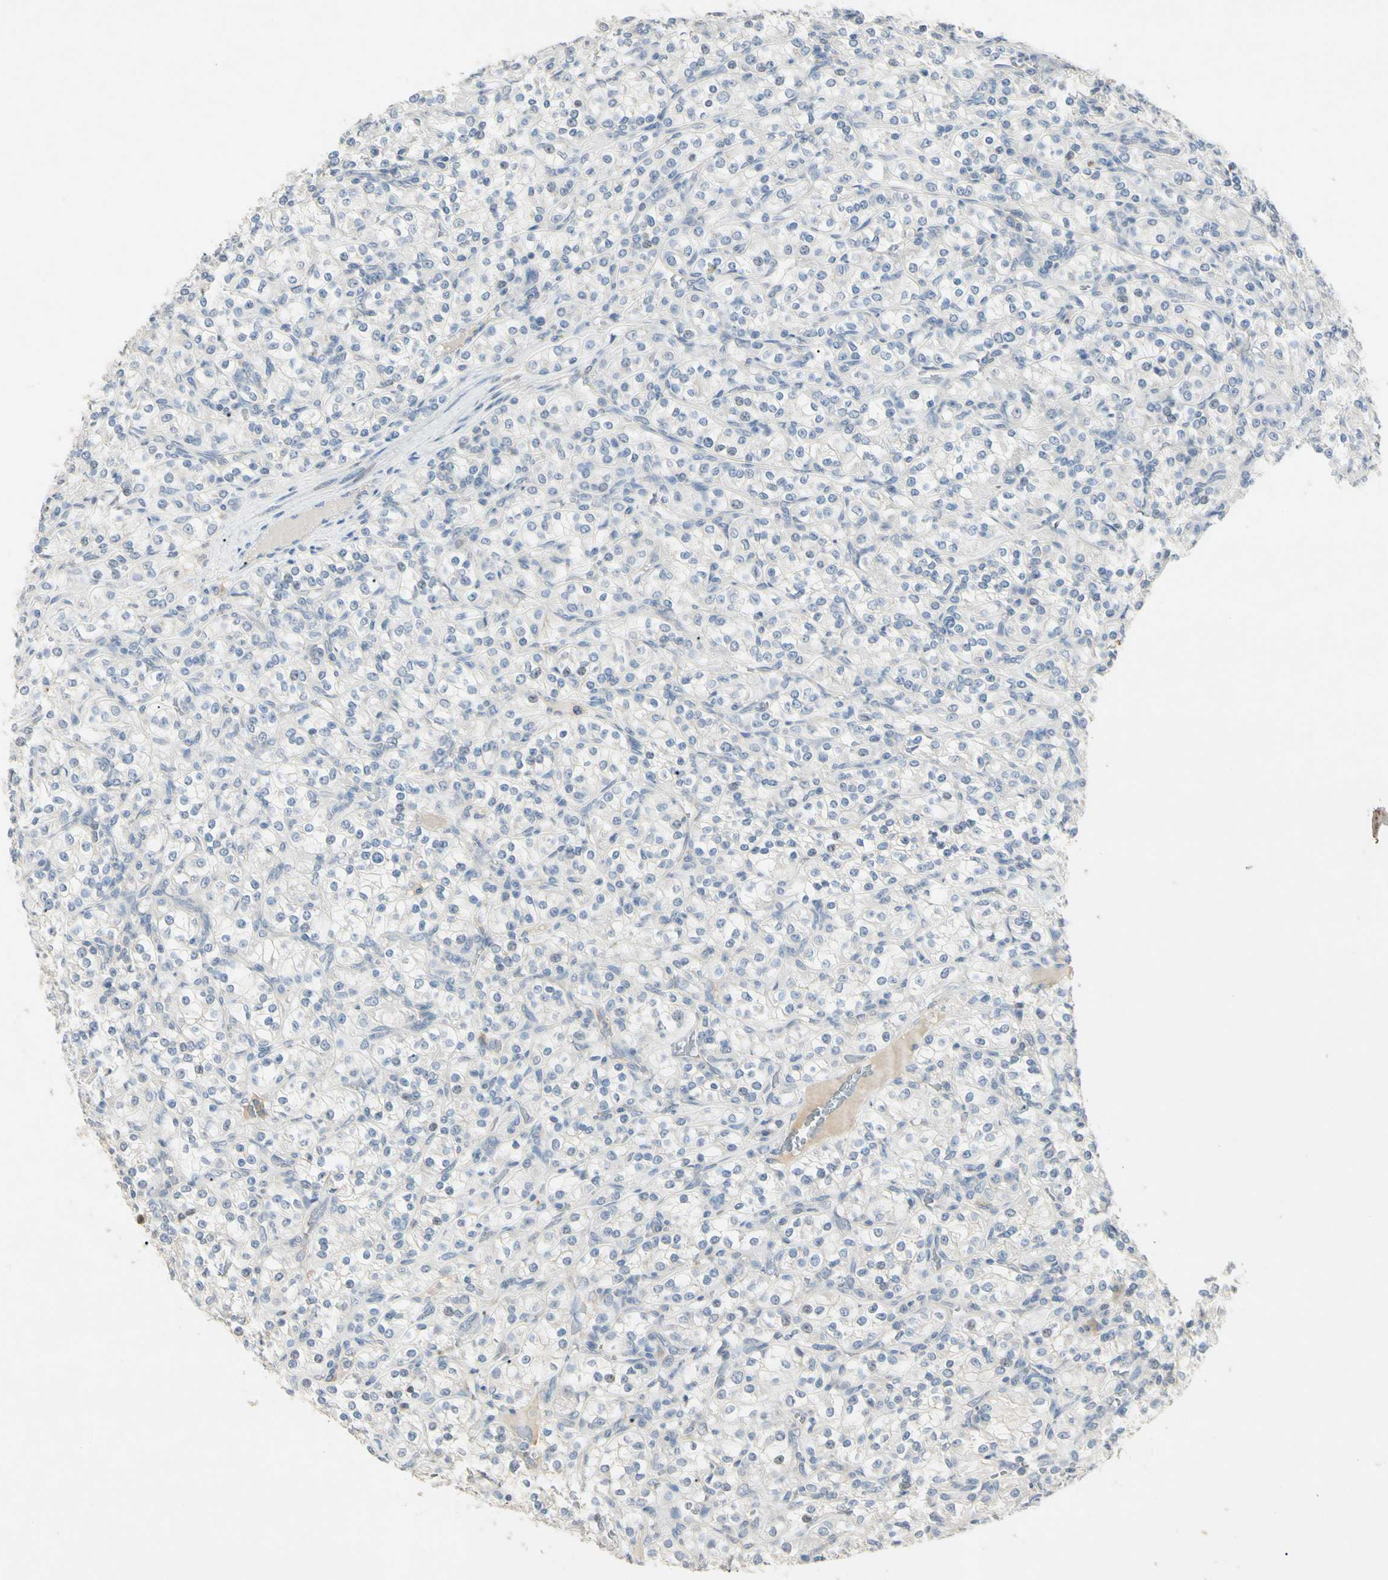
{"staining": {"intensity": "negative", "quantity": "none", "location": "none"}, "tissue": "renal cancer", "cell_type": "Tumor cells", "image_type": "cancer", "snomed": [{"axis": "morphology", "description": "Adenocarcinoma, NOS"}, {"axis": "topography", "description": "Kidney"}], "caption": "Renal adenocarcinoma was stained to show a protein in brown. There is no significant expression in tumor cells.", "gene": "PRSS21", "patient": {"sex": "male", "age": 77}}